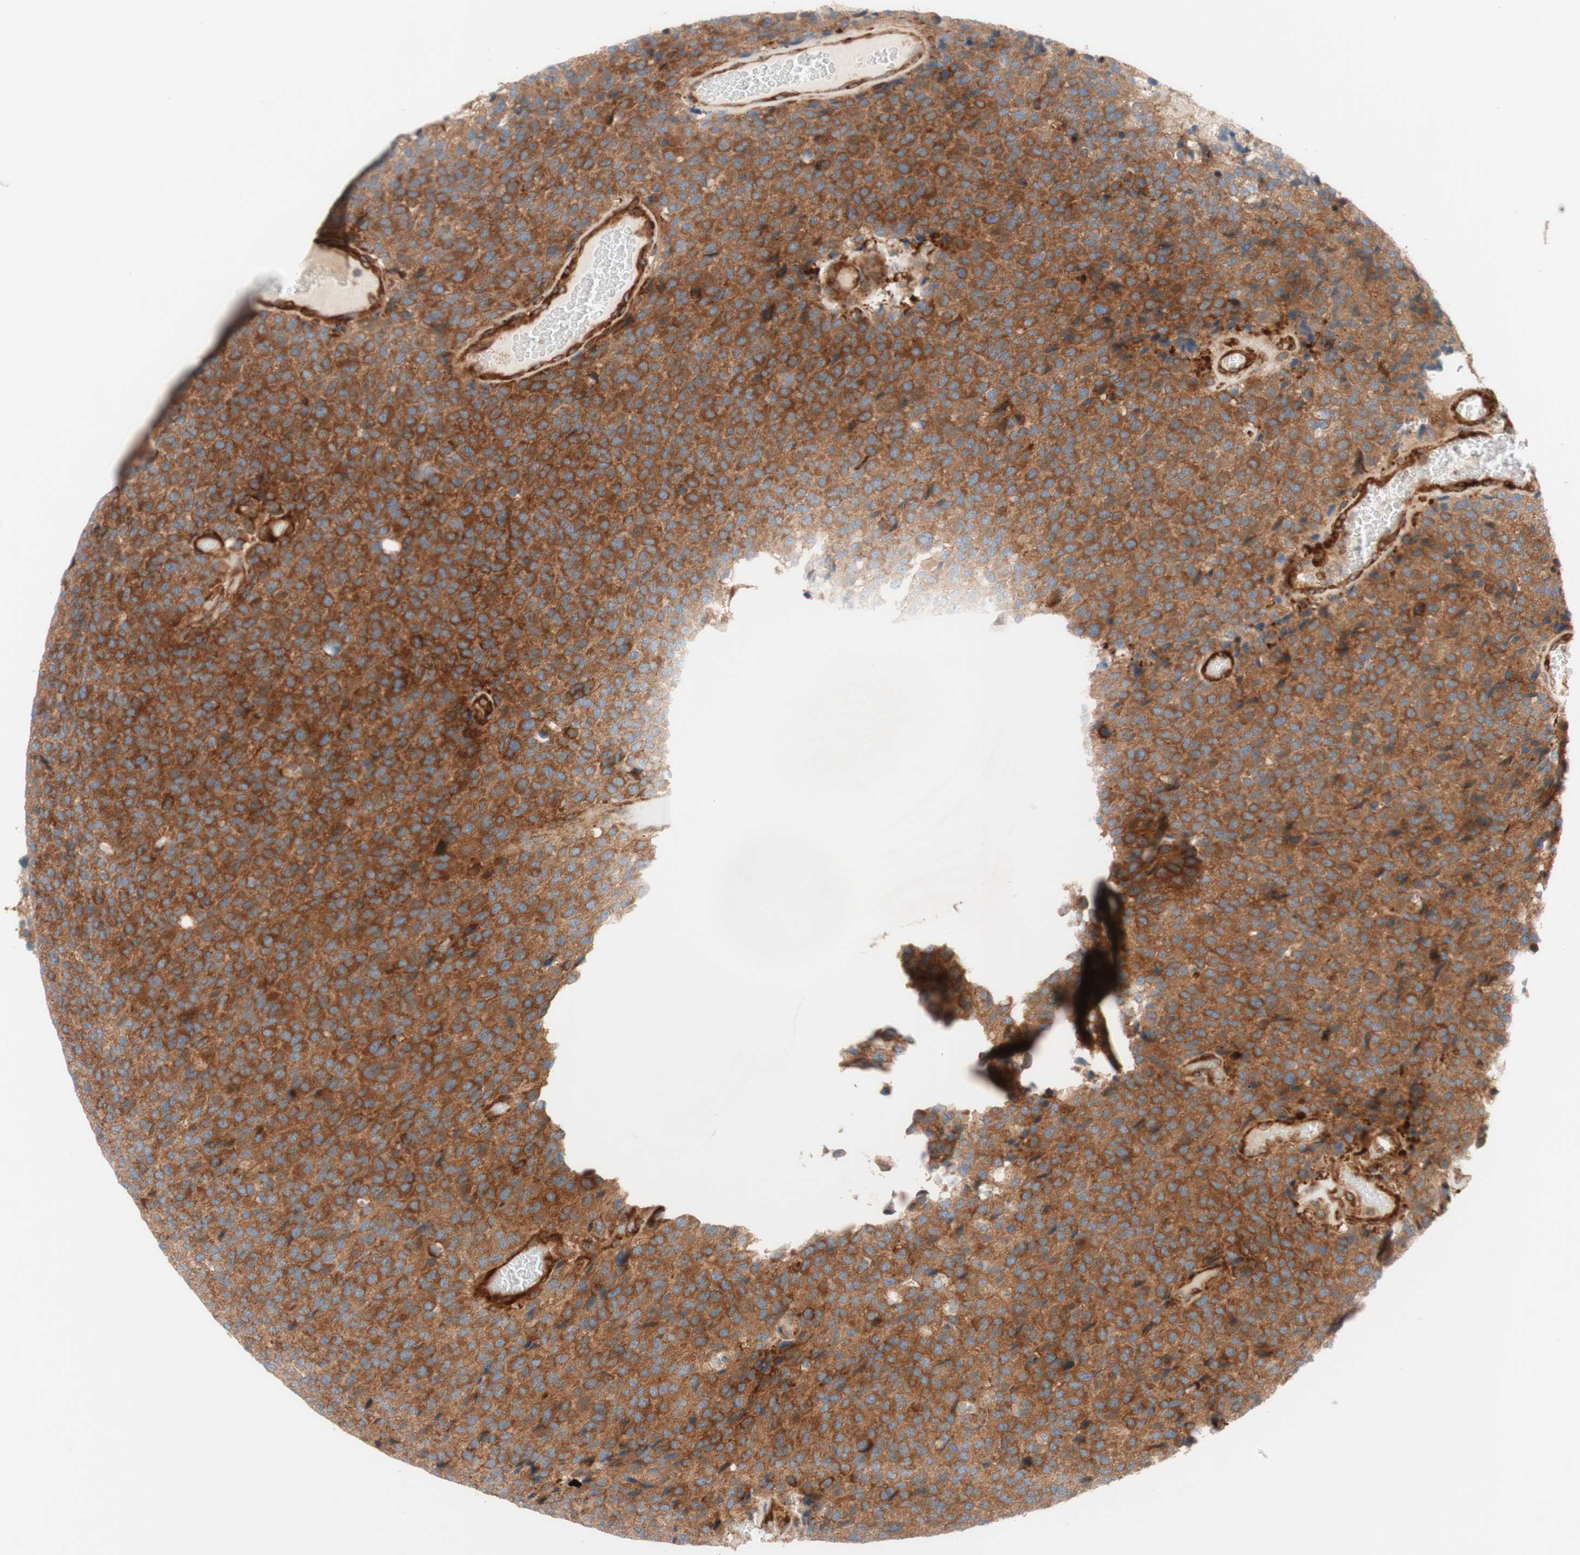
{"staining": {"intensity": "moderate", "quantity": ">75%", "location": "cytoplasmic/membranous"}, "tissue": "glioma", "cell_type": "Tumor cells", "image_type": "cancer", "snomed": [{"axis": "morphology", "description": "Glioma, malignant, High grade"}, {"axis": "topography", "description": "pancreas cauda"}], "caption": "Moderate cytoplasmic/membranous protein expression is present in approximately >75% of tumor cells in glioma. Nuclei are stained in blue.", "gene": "CCN4", "patient": {"sex": "male", "age": 60}}